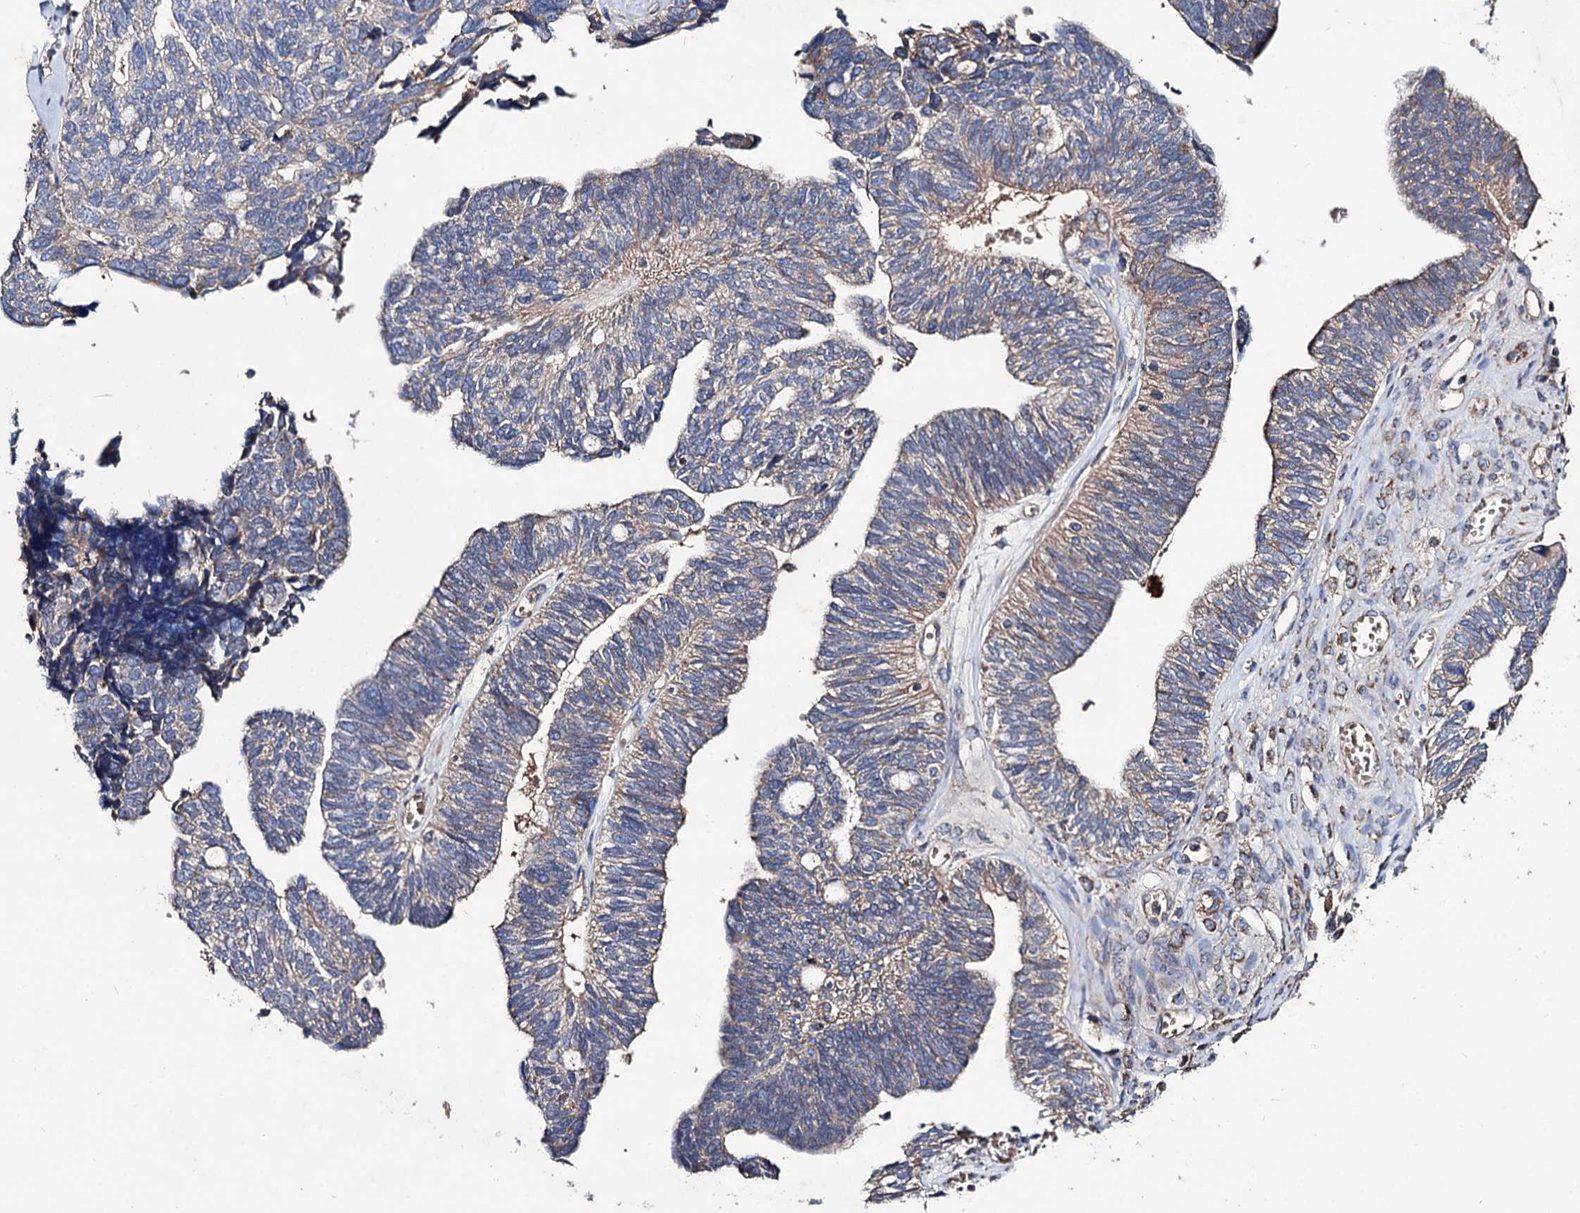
{"staining": {"intensity": "weak", "quantity": "25%-75%", "location": "cytoplasmic/membranous"}, "tissue": "ovarian cancer", "cell_type": "Tumor cells", "image_type": "cancer", "snomed": [{"axis": "morphology", "description": "Cystadenocarcinoma, serous, NOS"}, {"axis": "topography", "description": "Ovary"}], "caption": "Ovarian cancer (serous cystadenocarcinoma) tissue shows weak cytoplasmic/membranous expression in about 25%-75% of tumor cells", "gene": "CLPB", "patient": {"sex": "female", "age": 79}}